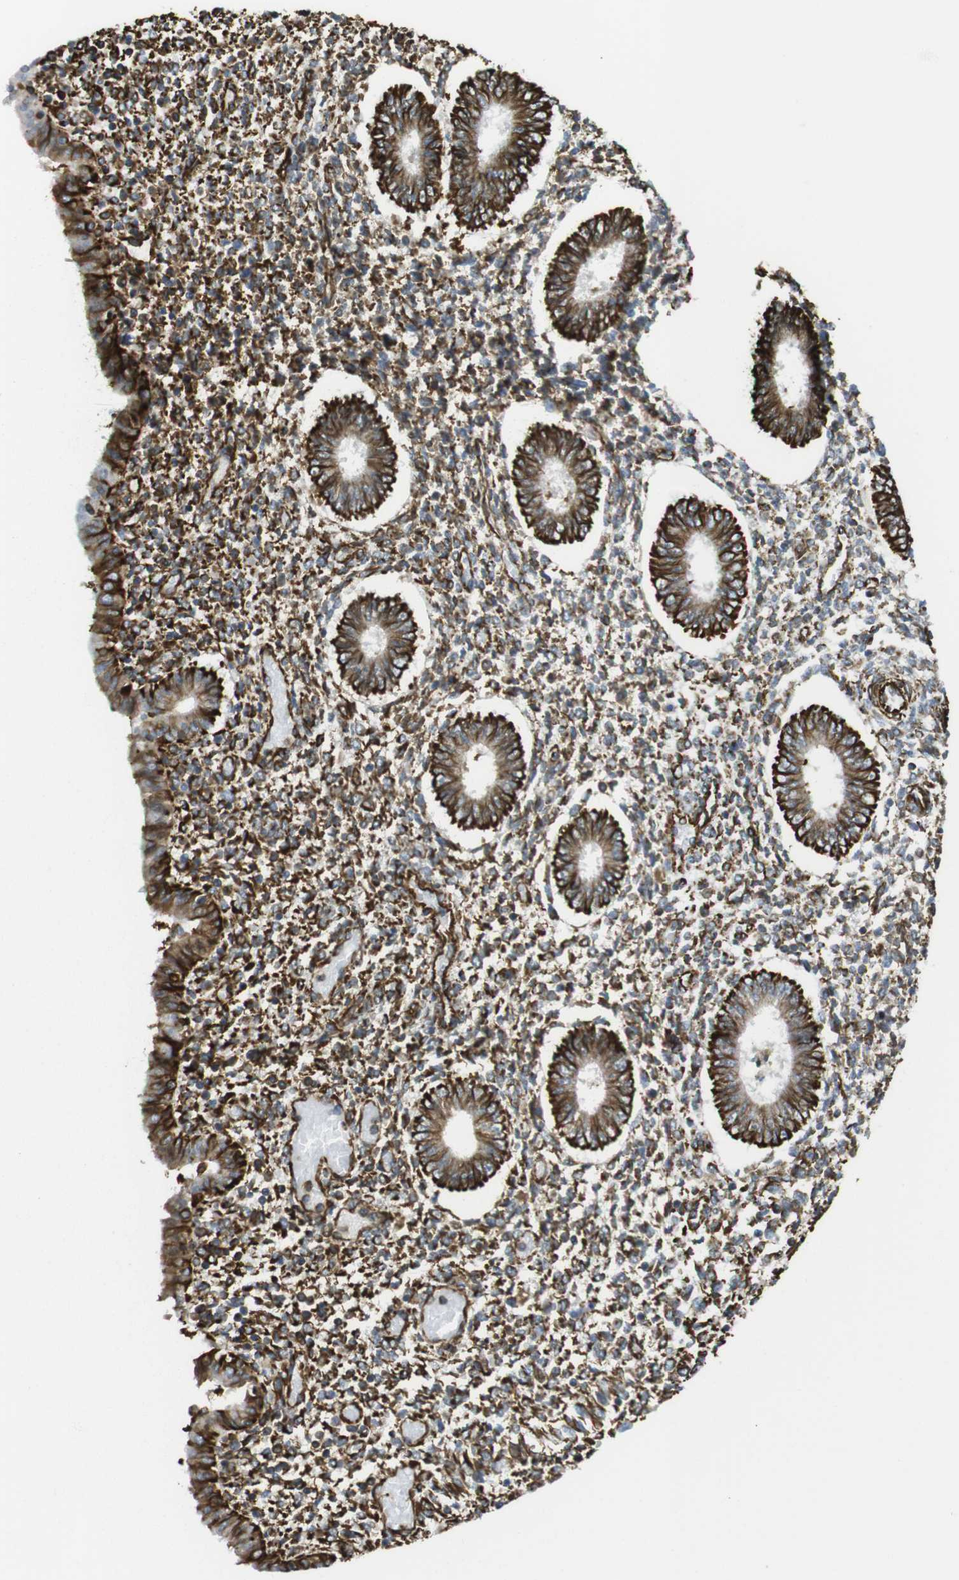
{"staining": {"intensity": "moderate", "quantity": "25%-75%", "location": "cytoplasmic/membranous"}, "tissue": "endometrium", "cell_type": "Cells in endometrial stroma", "image_type": "normal", "snomed": [{"axis": "morphology", "description": "Normal tissue, NOS"}, {"axis": "topography", "description": "Endometrium"}], "caption": "The histopathology image exhibits immunohistochemical staining of benign endometrium. There is moderate cytoplasmic/membranous positivity is seen in about 25%-75% of cells in endometrial stroma.", "gene": "RALGPS1", "patient": {"sex": "female", "age": 35}}